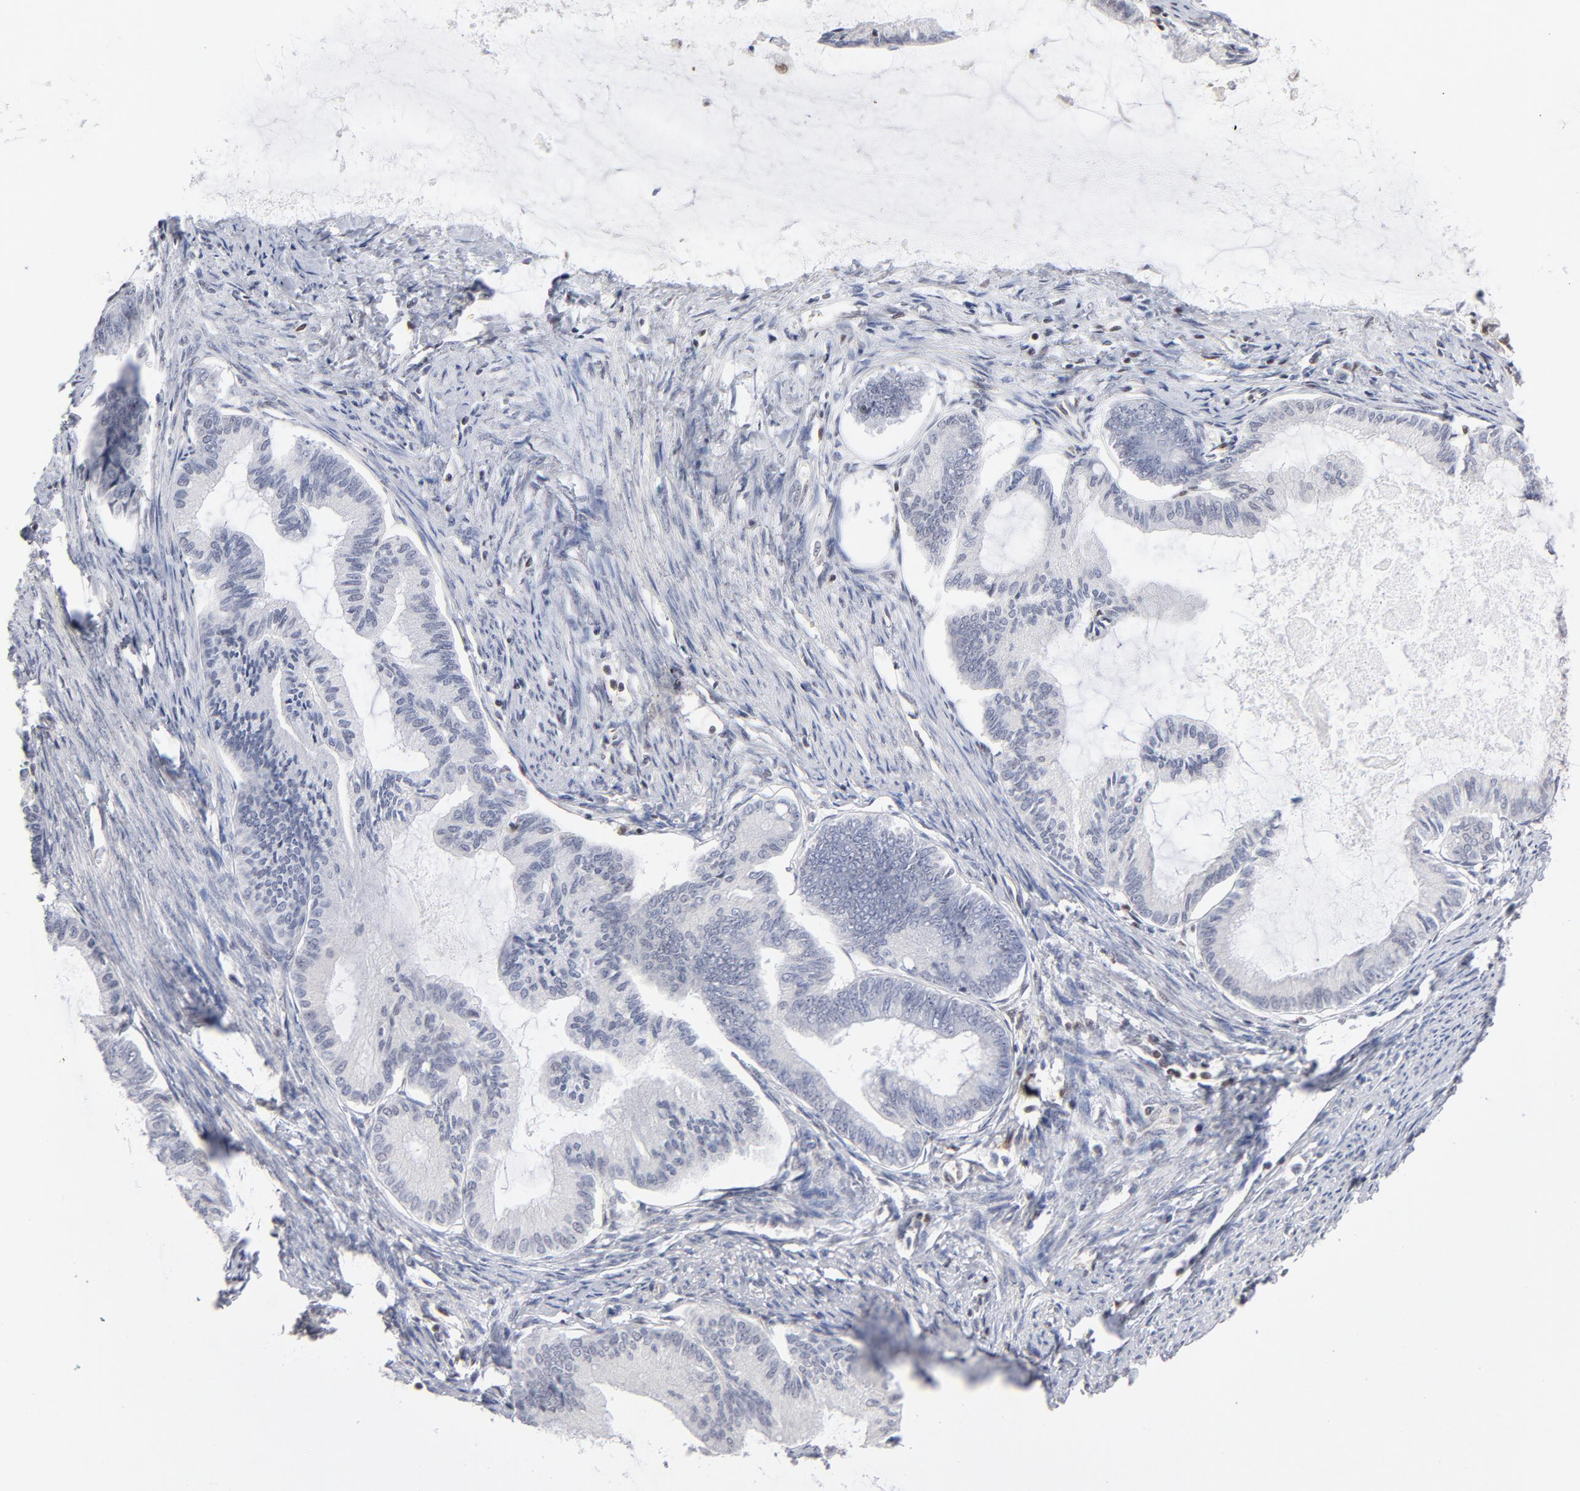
{"staining": {"intensity": "negative", "quantity": "none", "location": "none"}, "tissue": "endometrial cancer", "cell_type": "Tumor cells", "image_type": "cancer", "snomed": [{"axis": "morphology", "description": "Adenocarcinoma, NOS"}, {"axis": "topography", "description": "Endometrium"}], "caption": "Endometrial cancer (adenocarcinoma) stained for a protein using IHC demonstrates no staining tumor cells.", "gene": "MAX", "patient": {"sex": "female", "age": 86}}